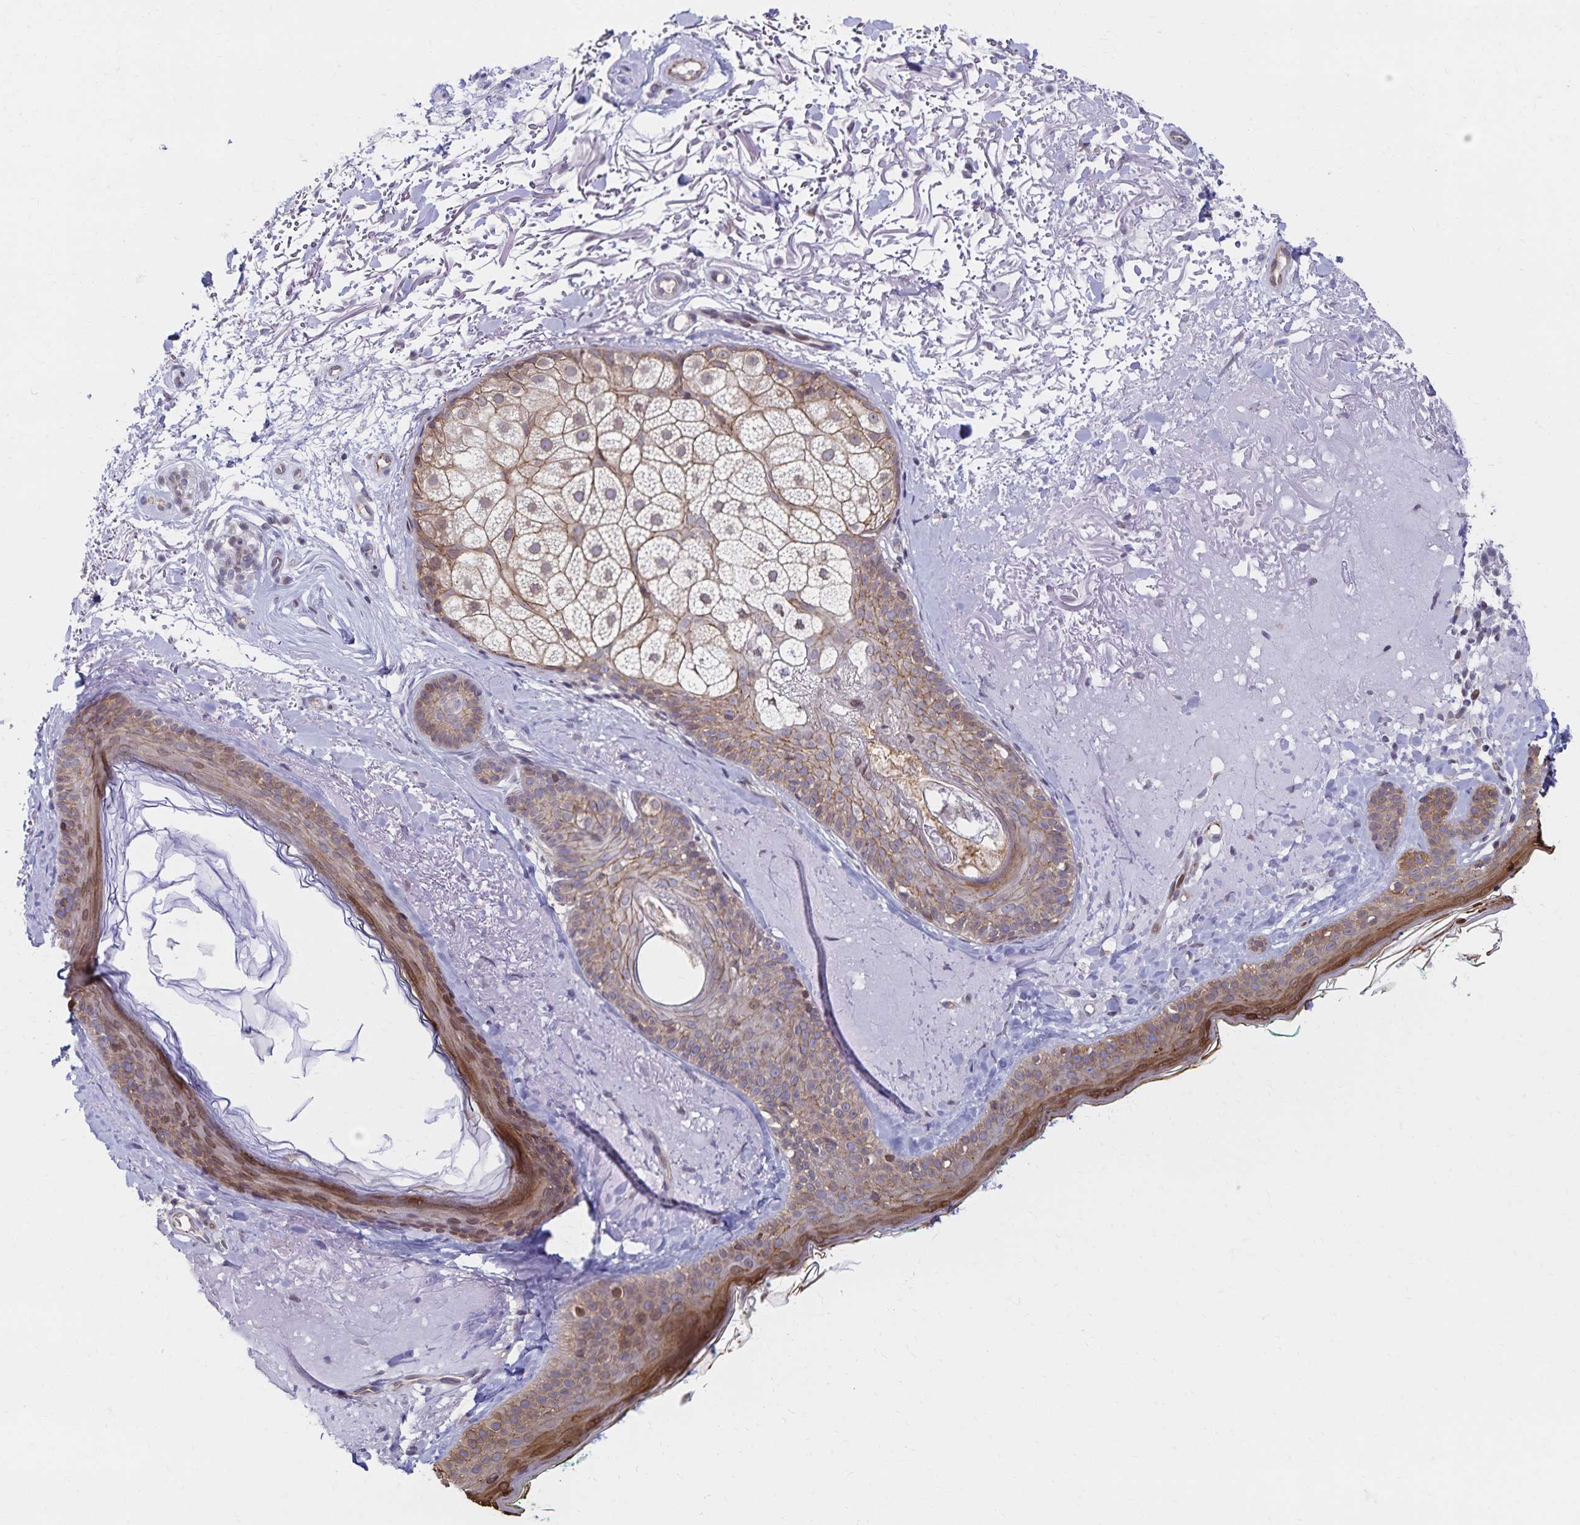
{"staining": {"intensity": "negative", "quantity": "none", "location": "none"}, "tissue": "skin", "cell_type": "Fibroblasts", "image_type": "normal", "snomed": [{"axis": "morphology", "description": "Normal tissue, NOS"}, {"axis": "topography", "description": "Skin"}], "caption": "Immunohistochemistry photomicrograph of benign human skin stained for a protein (brown), which displays no expression in fibroblasts.", "gene": "RAB9B", "patient": {"sex": "male", "age": 73}}